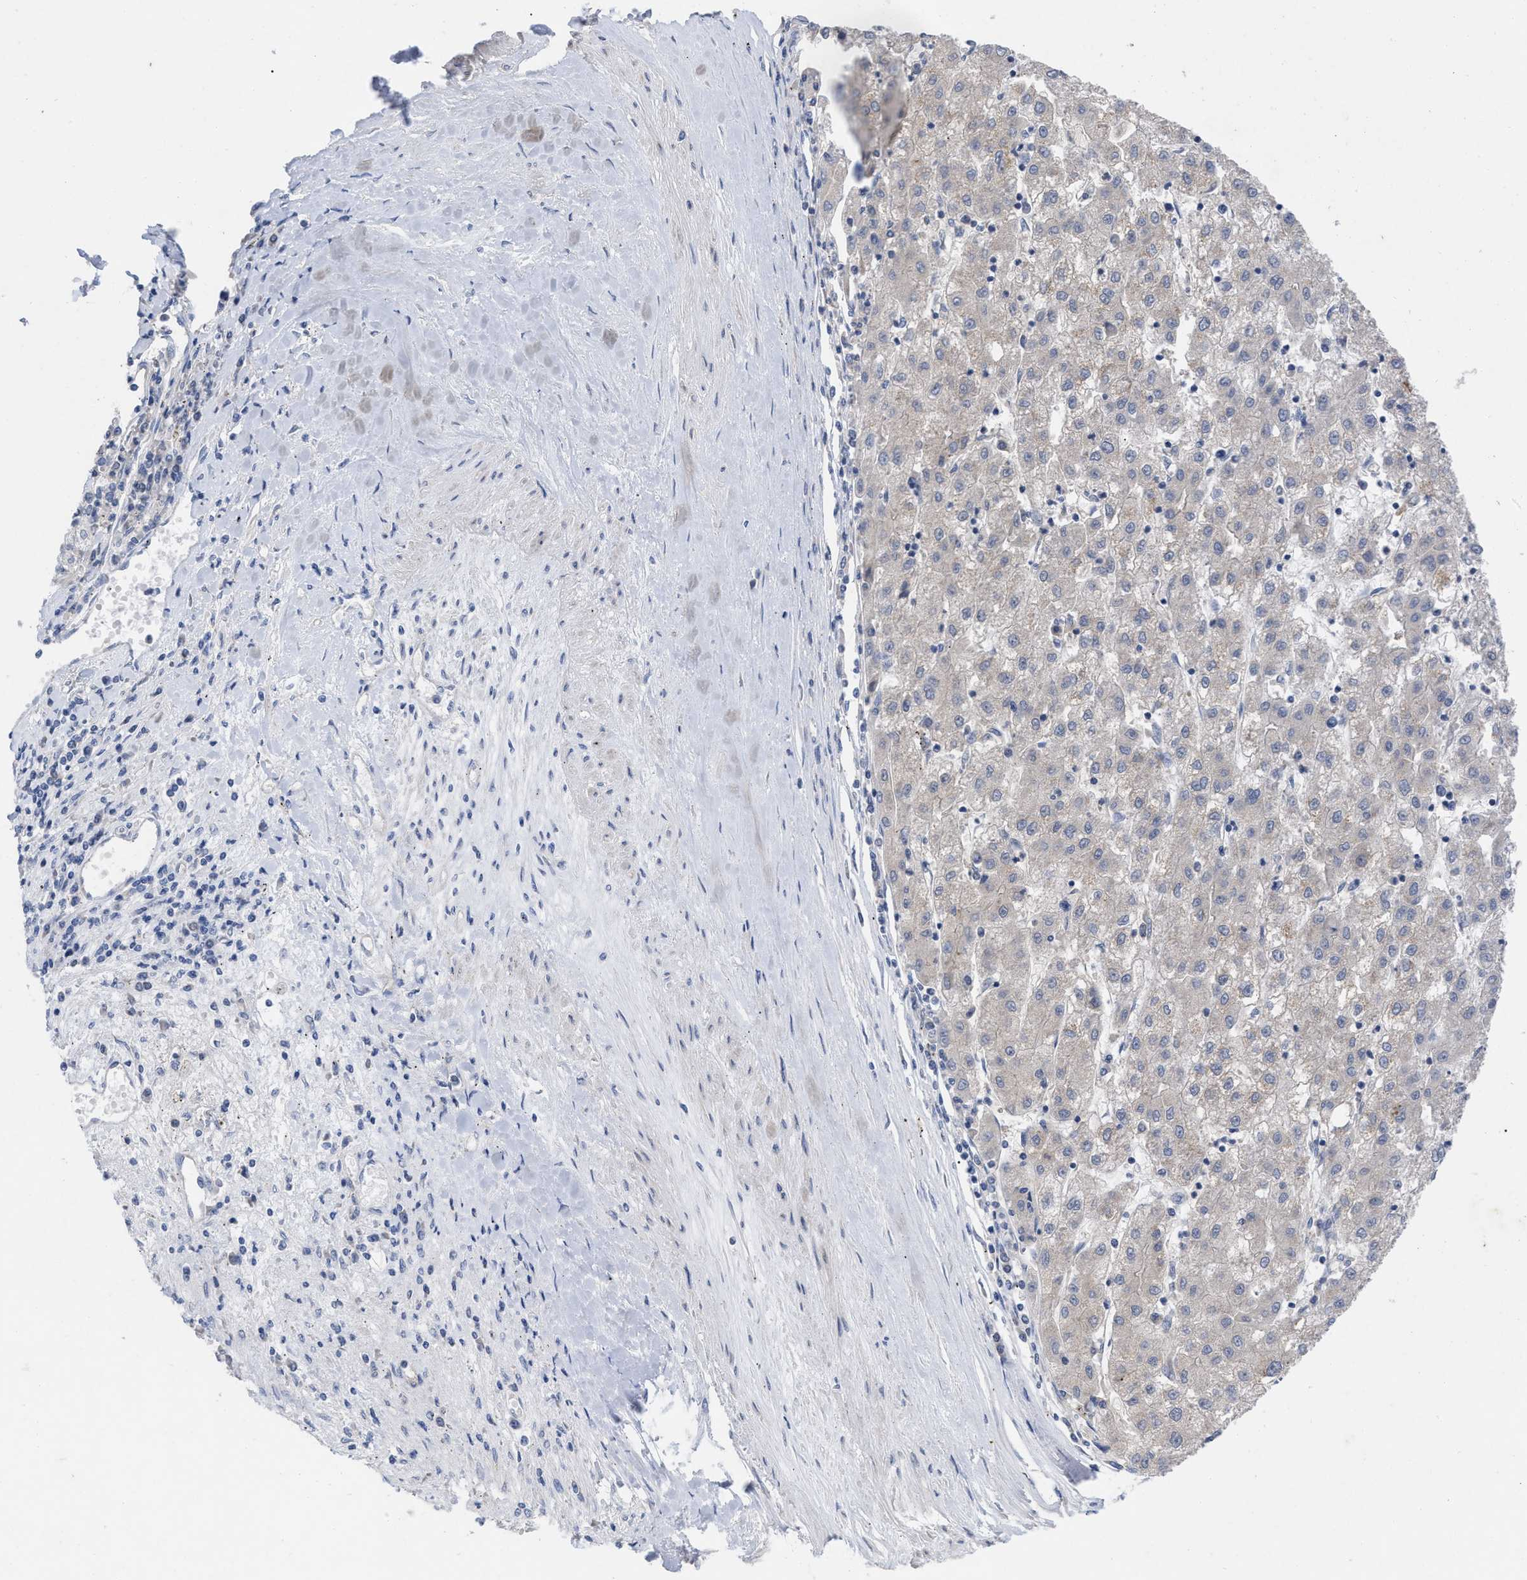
{"staining": {"intensity": "negative", "quantity": "none", "location": "none"}, "tissue": "liver cancer", "cell_type": "Tumor cells", "image_type": "cancer", "snomed": [{"axis": "morphology", "description": "Carcinoma, Hepatocellular, NOS"}, {"axis": "topography", "description": "Liver"}], "caption": "Liver hepatocellular carcinoma was stained to show a protein in brown. There is no significant staining in tumor cells.", "gene": "VIP", "patient": {"sex": "male", "age": 72}}